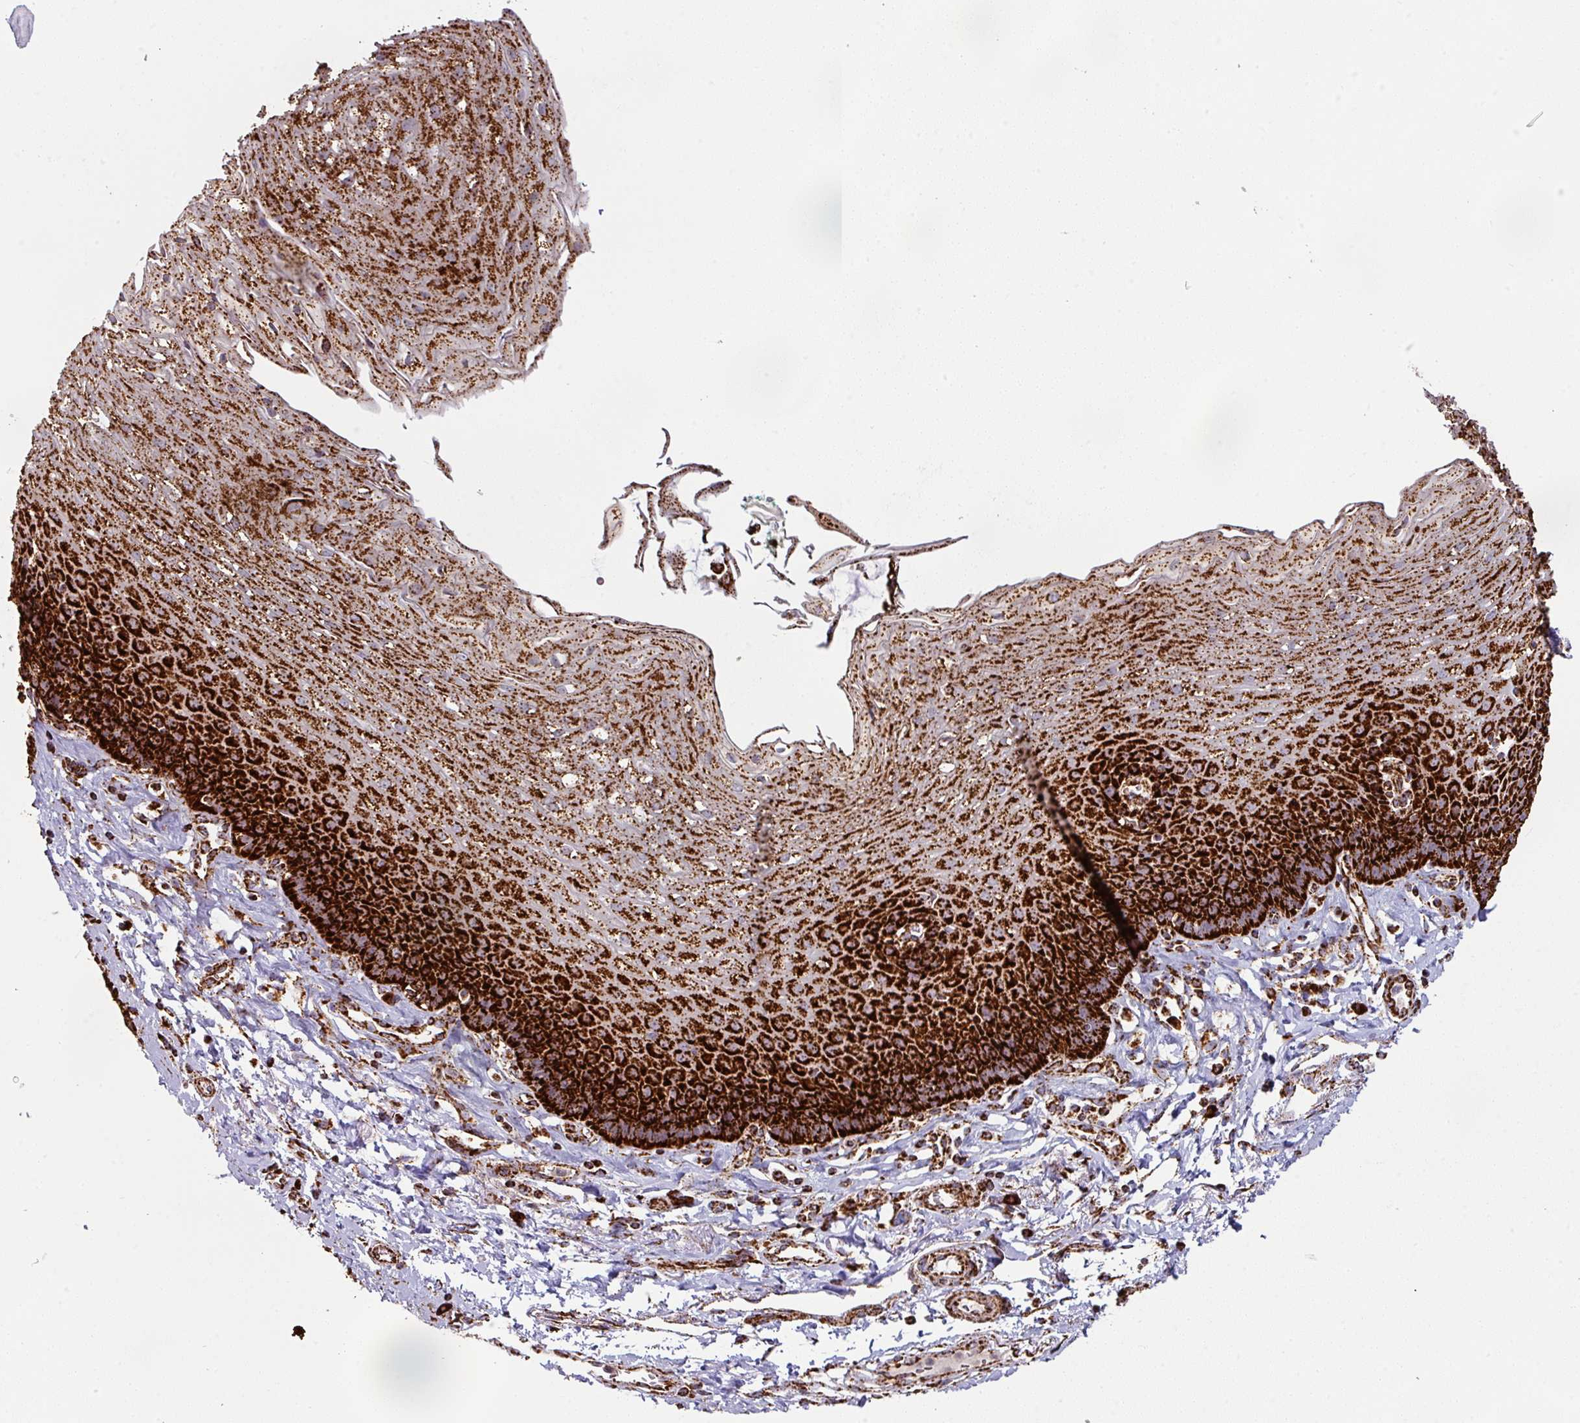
{"staining": {"intensity": "strong", "quantity": ">75%", "location": "cytoplasmic/membranous"}, "tissue": "esophagus", "cell_type": "Squamous epithelial cells", "image_type": "normal", "snomed": [{"axis": "morphology", "description": "Normal tissue, NOS"}, {"axis": "topography", "description": "Esophagus"}], "caption": "The micrograph displays a brown stain indicating the presence of a protein in the cytoplasmic/membranous of squamous epithelial cells in esophagus.", "gene": "TRAP1", "patient": {"sex": "female", "age": 81}}